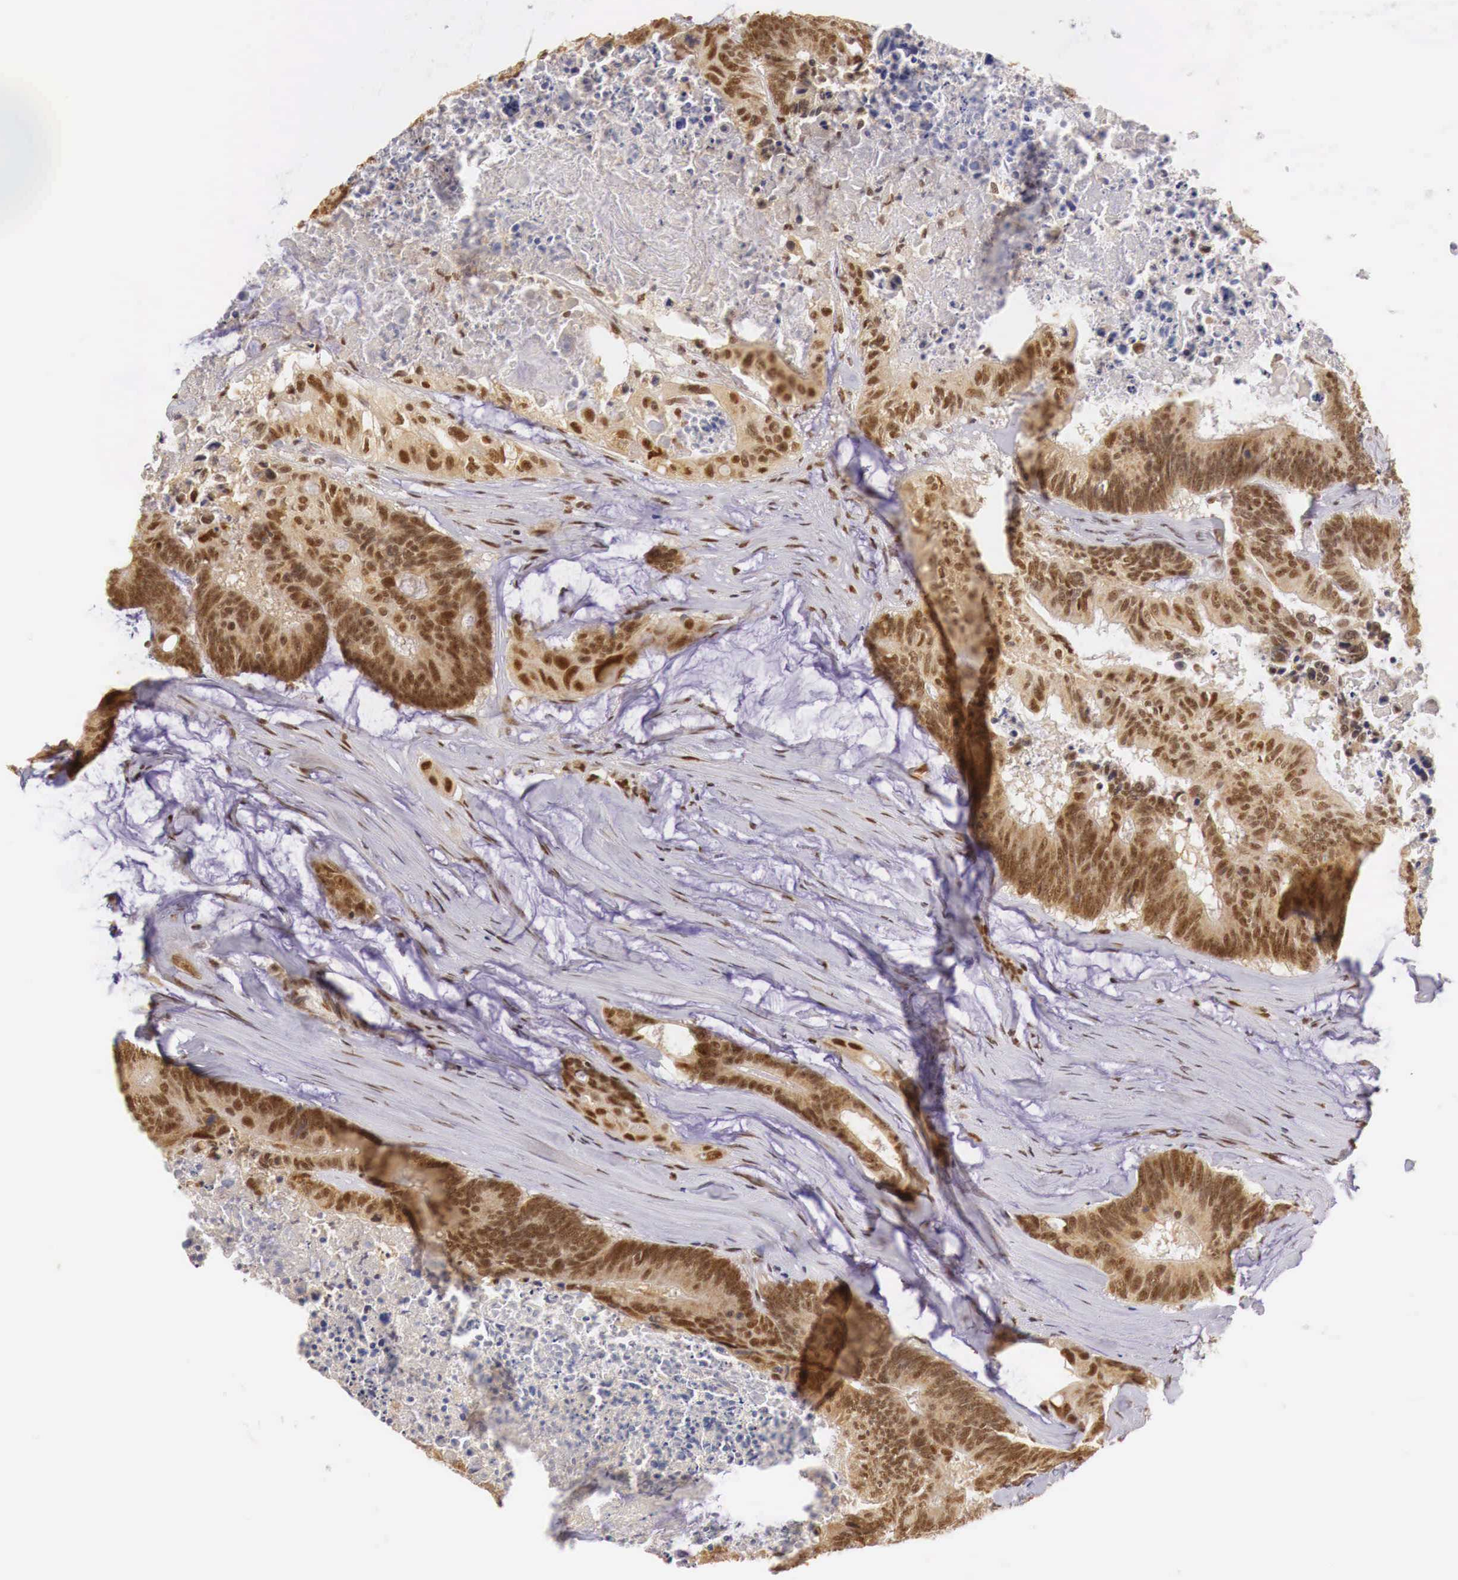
{"staining": {"intensity": "strong", "quantity": ">75%", "location": "cytoplasmic/membranous,nuclear"}, "tissue": "colorectal cancer", "cell_type": "Tumor cells", "image_type": "cancer", "snomed": [{"axis": "morphology", "description": "Adenocarcinoma, NOS"}, {"axis": "topography", "description": "Colon"}], "caption": "Immunohistochemistry (IHC) micrograph of human adenocarcinoma (colorectal) stained for a protein (brown), which displays high levels of strong cytoplasmic/membranous and nuclear expression in approximately >75% of tumor cells.", "gene": "GPKOW", "patient": {"sex": "male", "age": 65}}